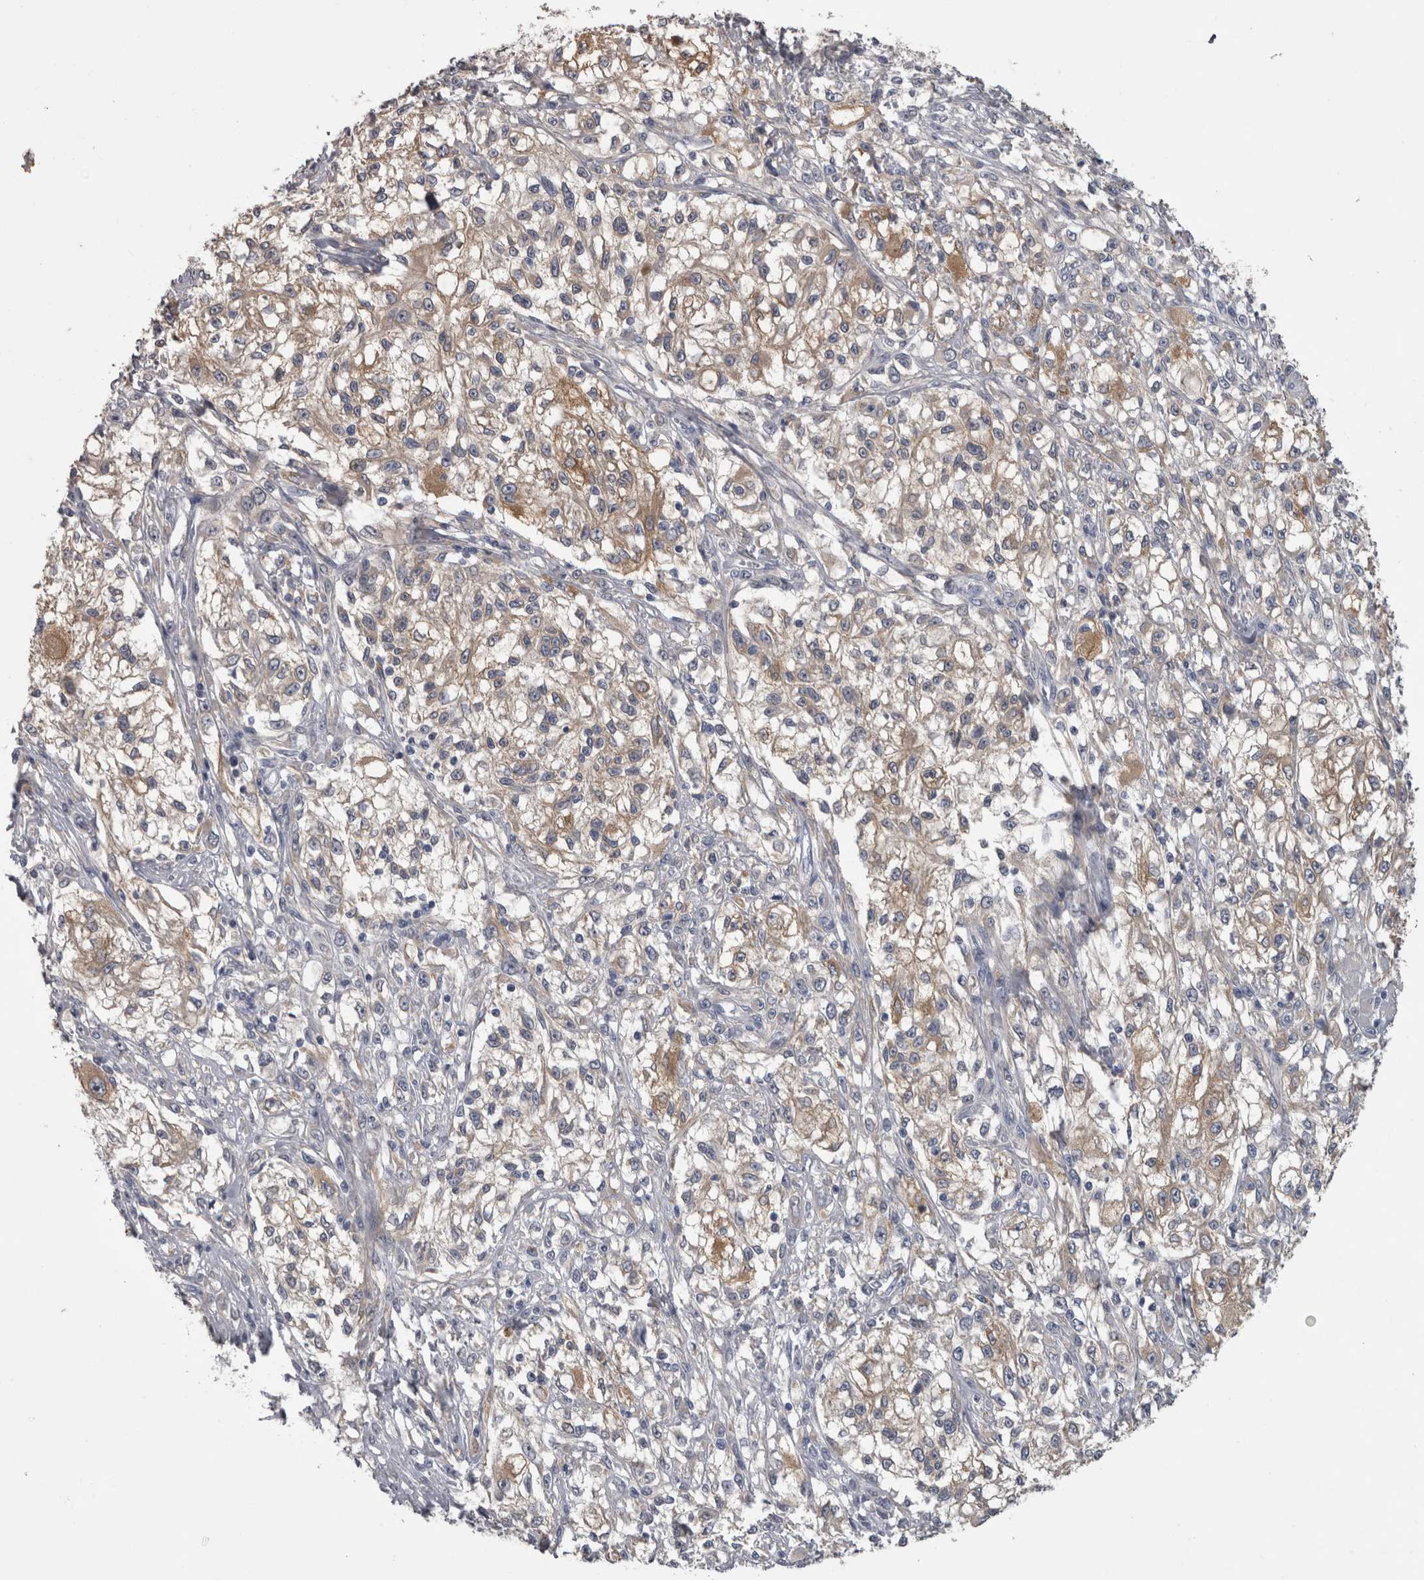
{"staining": {"intensity": "weak", "quantity": "25%-75%", "location": "cytoplasmic/membranous"}, "tissue": "melanoma", "cell_type": "Tumor cells", "image_type": "cancer", "snomed": [{"axis": "morphology", "description": "Malignant melanoma, NOS"}, {"axis": "topography", "description": "Skin of head"}], "caption": "This micrograph reveals melanoma stained with immunohistochemistry (IHC) to label a protein in brown. The cytoplasmic/membranous of tumor cells show weak positivity for the protein. Nuclei are counter-stained blue.", "gene": "EFEMP2", "patient": {"sex": "male", "age": 83}}